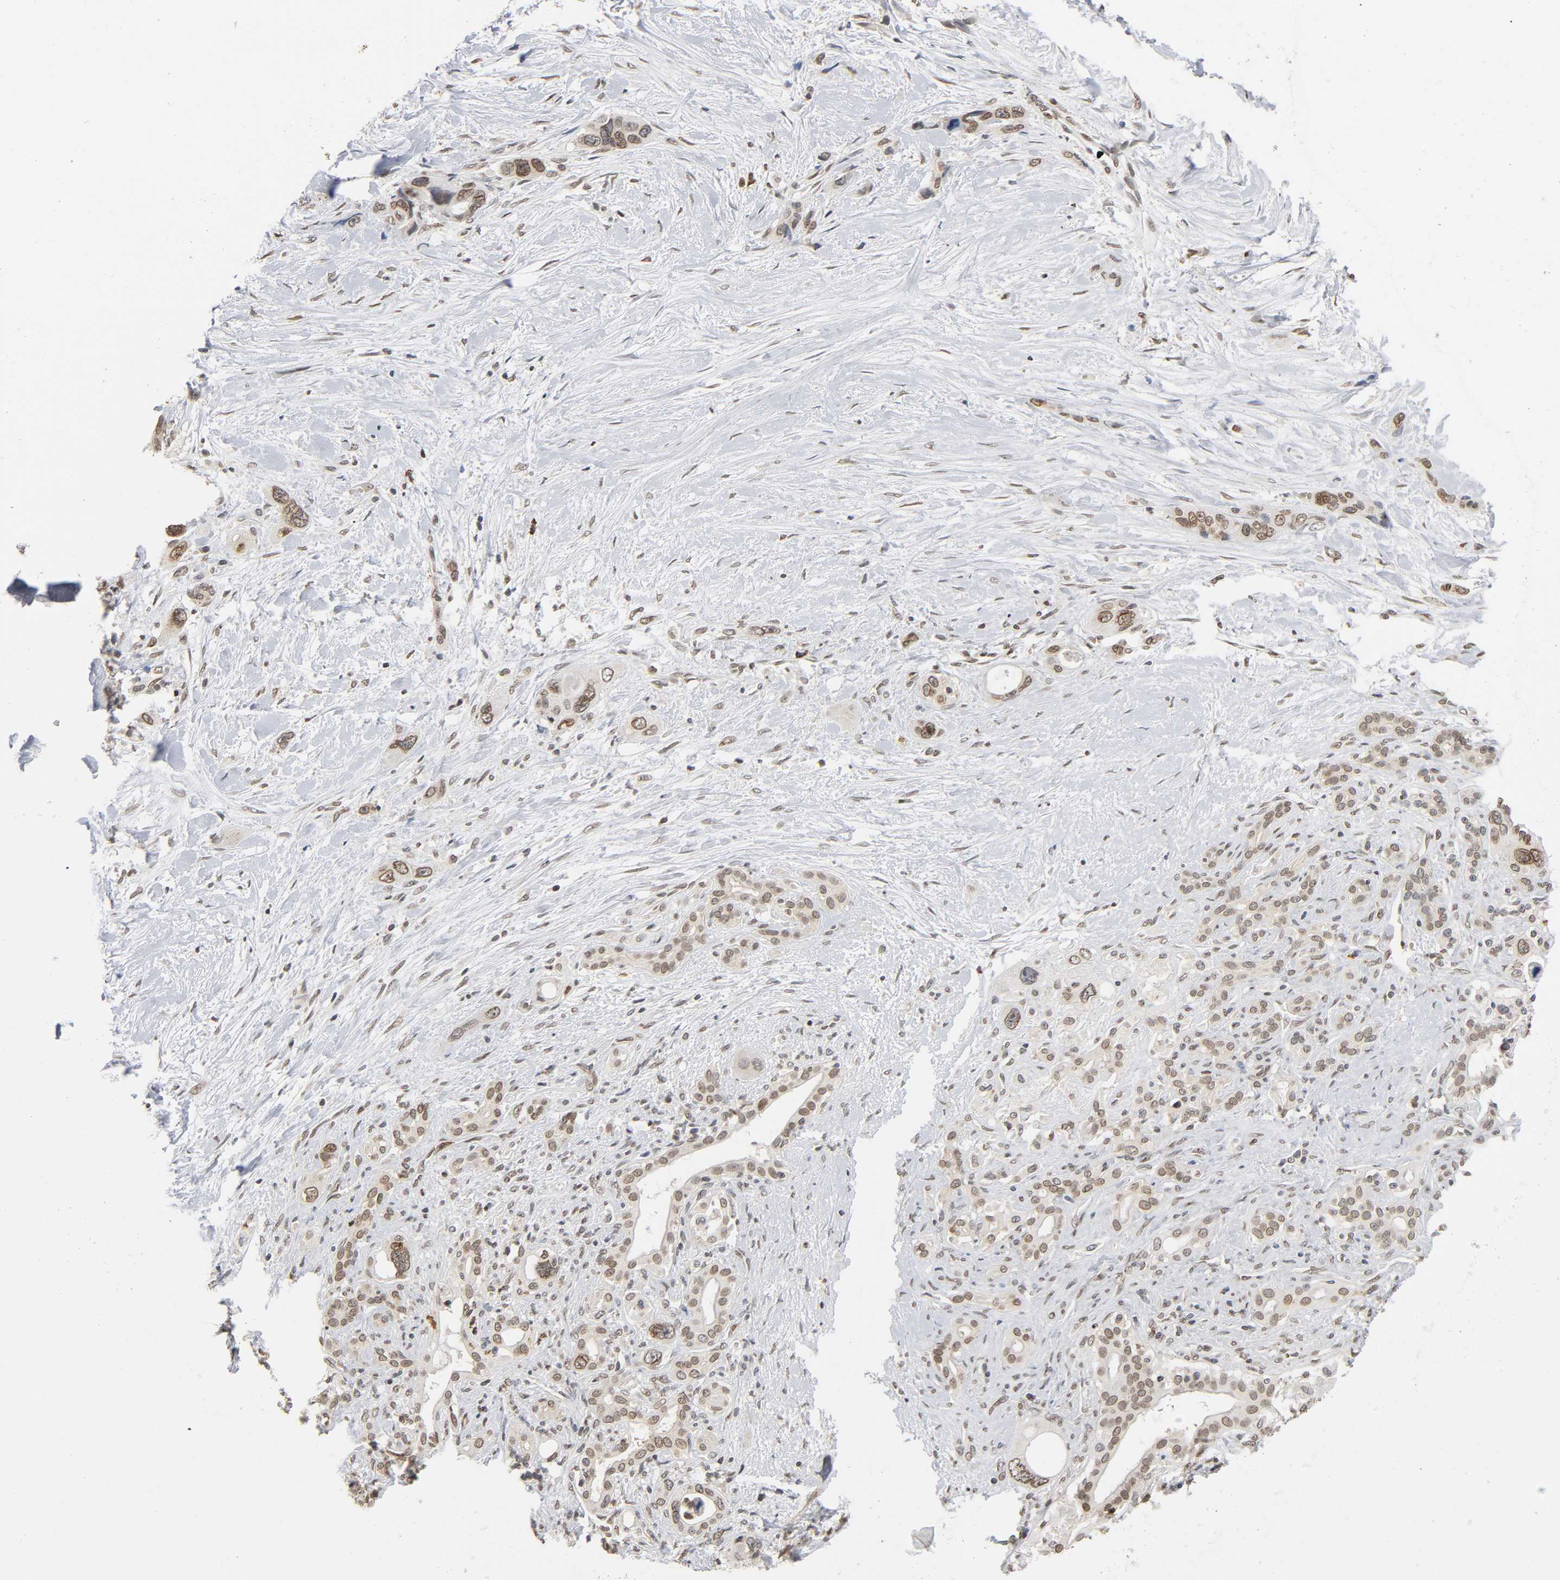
{"staining": {"intensity": "moderate", "quantity": ">75%", "location": "nuclear"}, "tissue": "pancreatic cancer", "cell_type": "Tumor cells", "image_type": "cancer", "snomed": [{"axis": "morphology", "description": "Adenocarcinoma, NOS"}, {"axis": "topography", "description": "Pancreas"}], "caption": "A micrograph showing moderate nuclear expression in about >75% of tumor cells in pancreatic cancer, as visualized by brown immunohistochemical staining.", "gene": "SUMO1", "patient": {"sex": "male", "age": 46}}